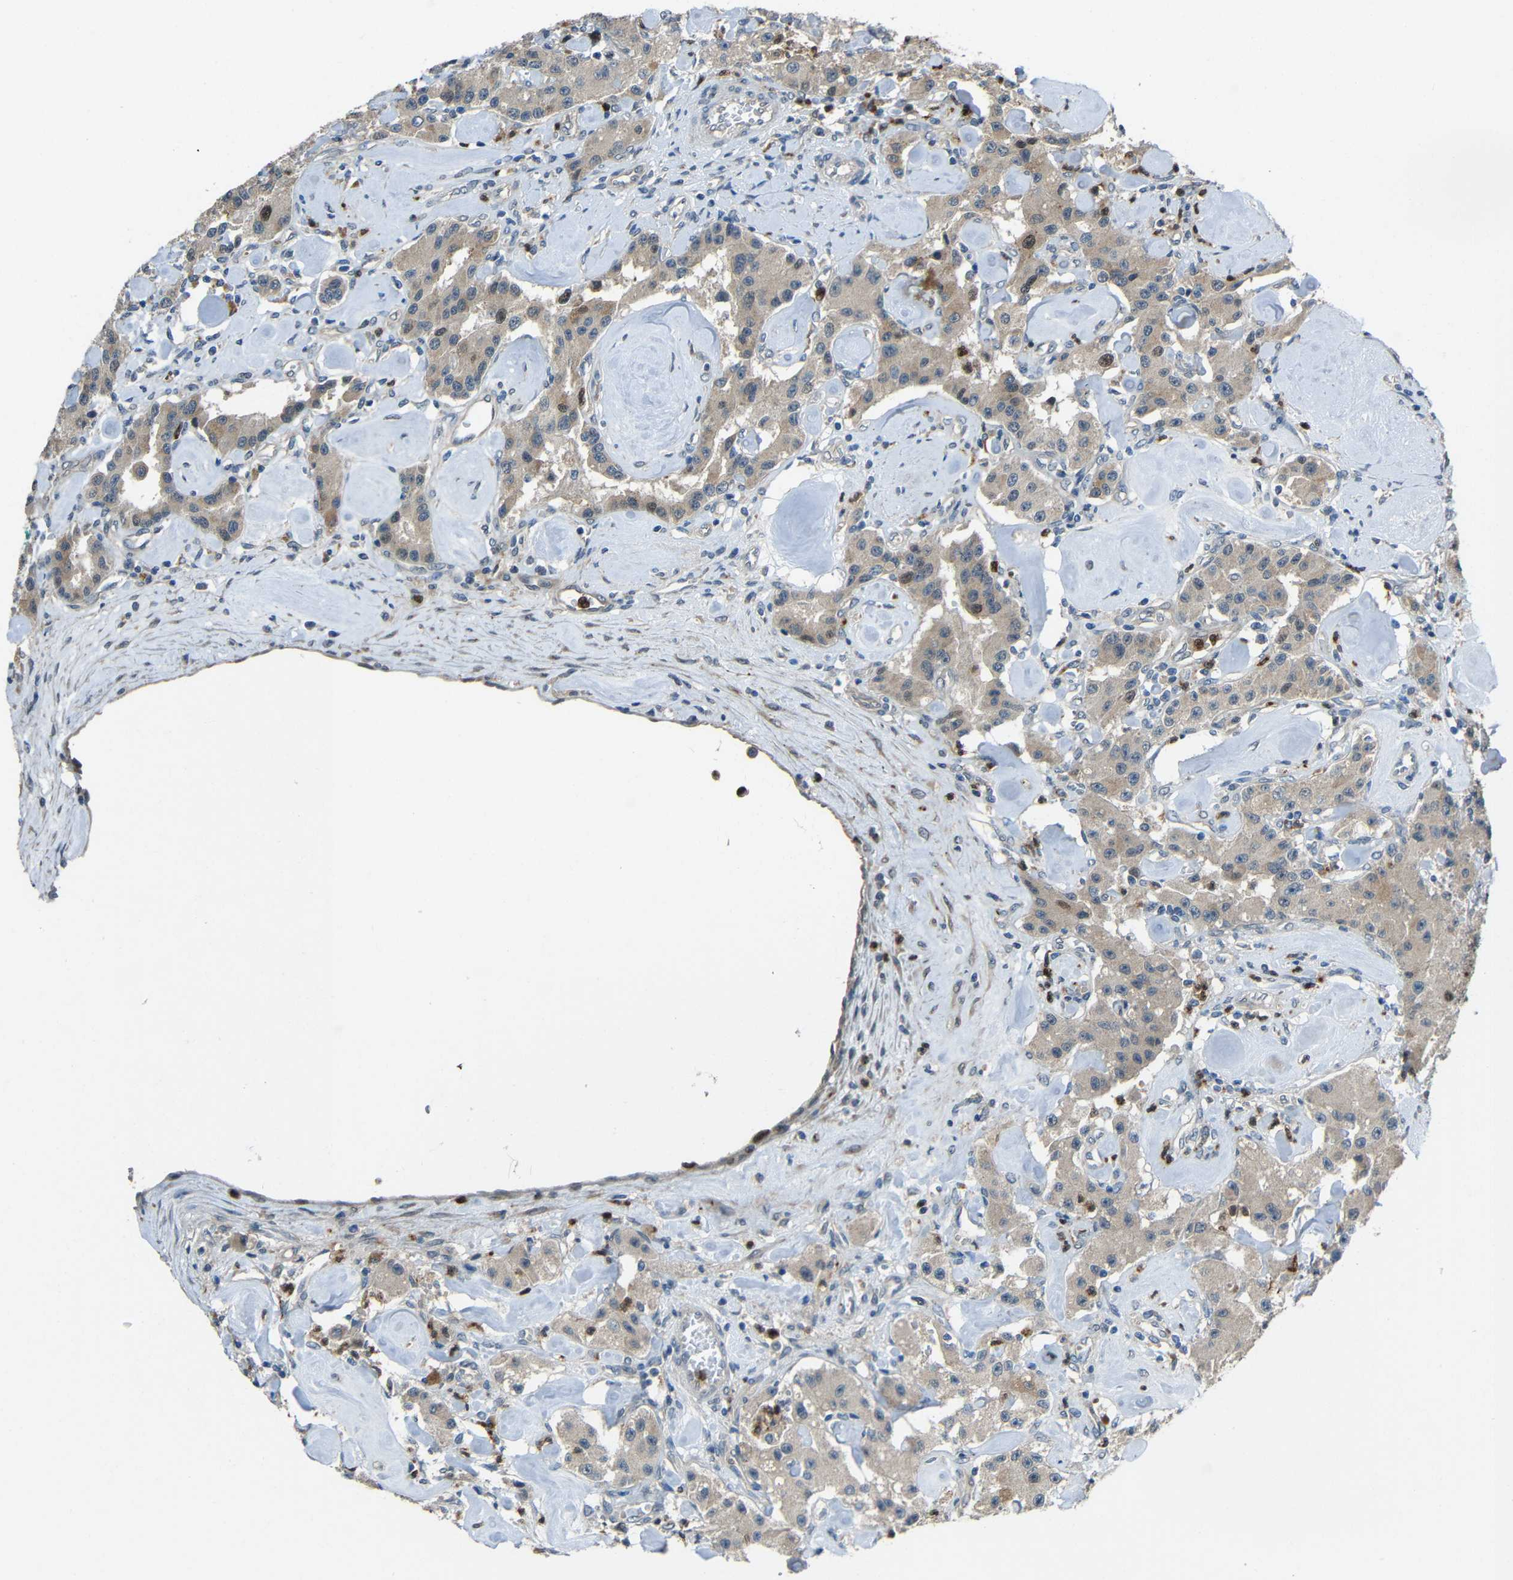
{"staining": {"intensity": "weak", "quantity": "25%-75%", "location": "cytoplasmic/membranous"}, "tissue": "carcinoid", "cell_type": "Tumor cells", "image_type": "cancer", "snomed": [{"axis": "morphology", "description": "Carcinoid, malignant, NOS"}, {"axis": "topography", "description": "Pancreas"}], "caption": "This is an image of immunohistochemistry (IHC) staining of carcinoid (malignant), which shows weak positivity in the cytoplasmic/membranous of tumor cells.", "gene": "STBD1", "patient": {"sex": "male", "age": 41}}